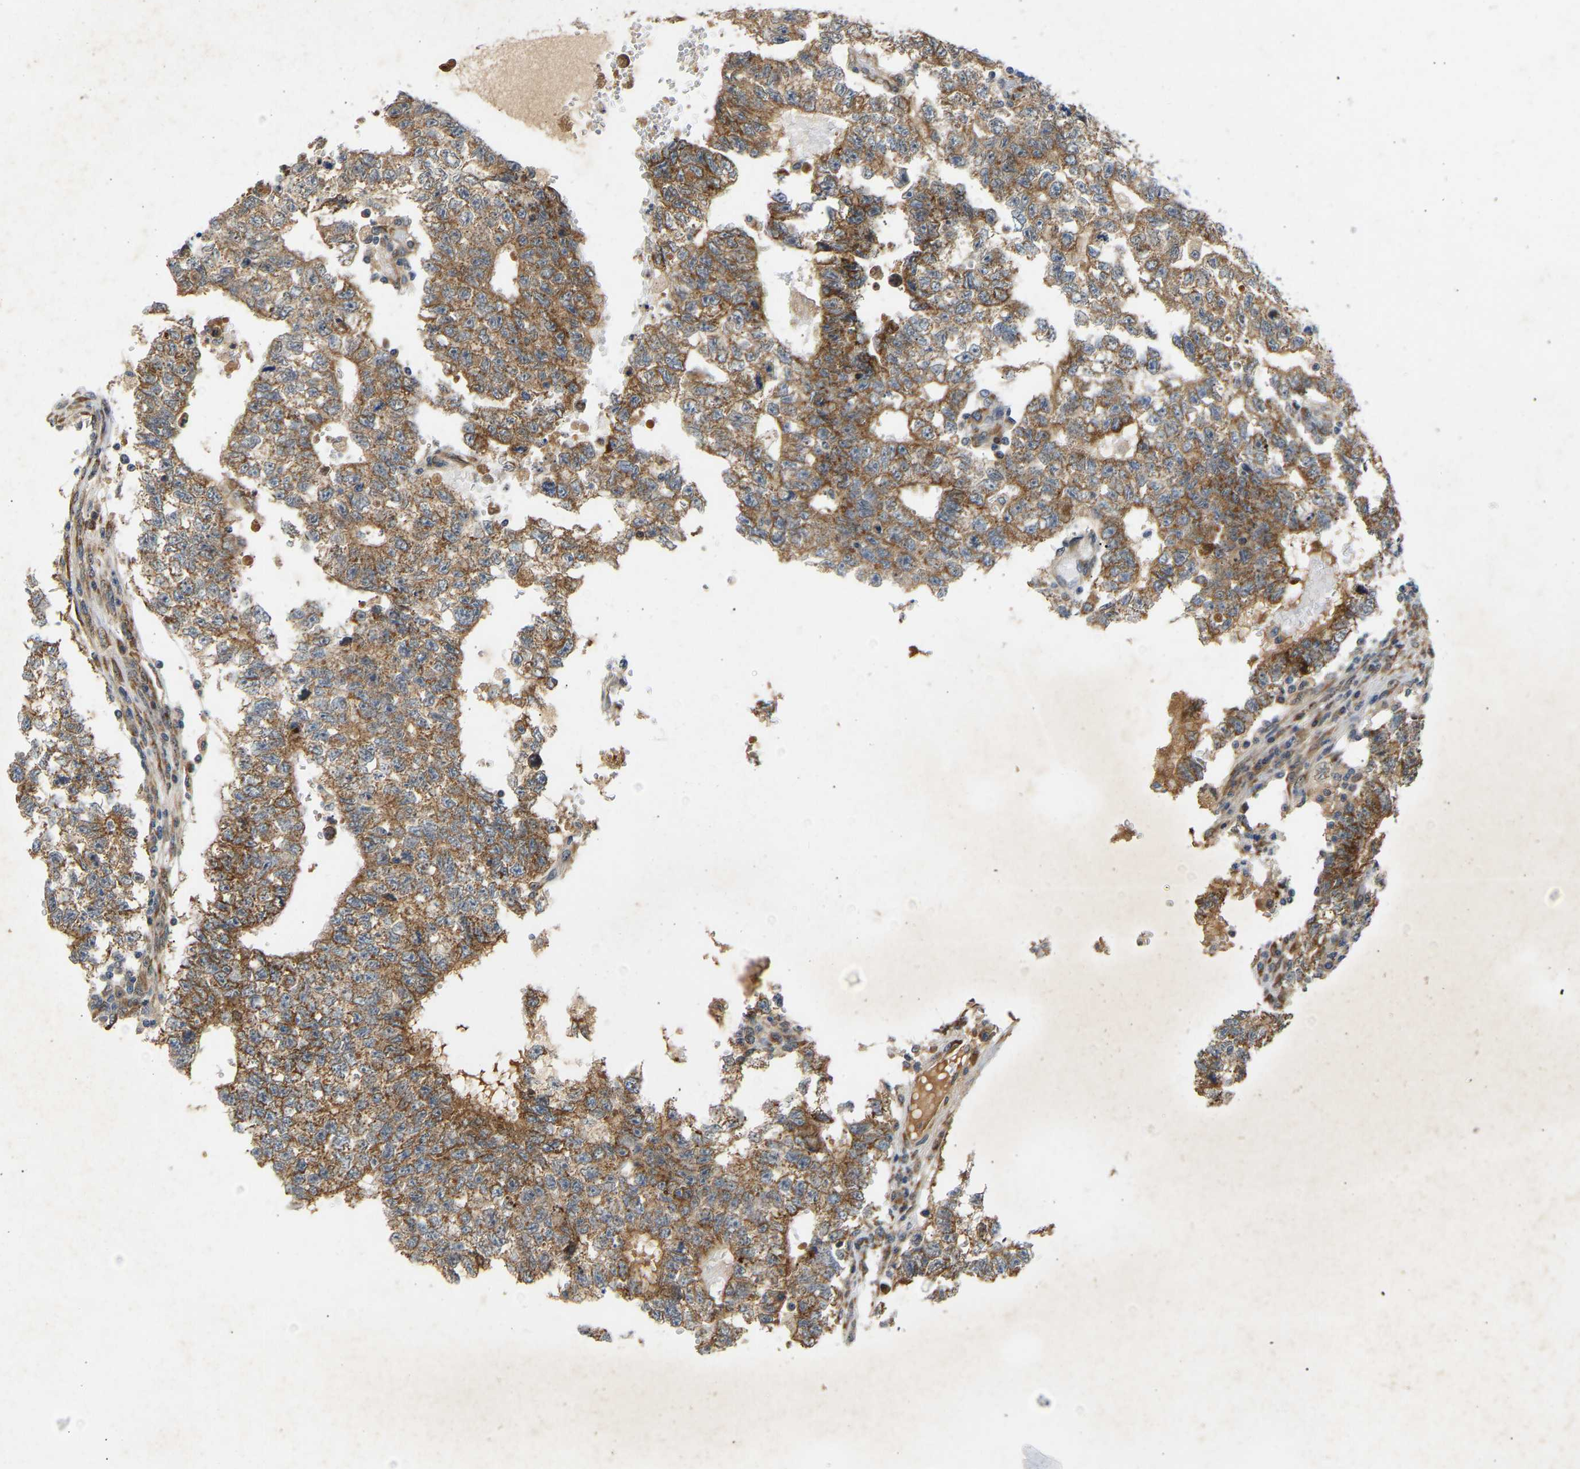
{"staining": {"intensity": "moderate", "quantity": ">75%", "location": "cytoplasmic/membranous"}, "tissue": "testis cancer", "cell_type": "Tumor cells", "image_type": "cancer", "snomed": [{"axis": "morphology", "description": "Seminoma, NOS"}, {"axis": "morphology", "description": "Carcinoma, Embryonal, NOS"}, {"axis": "topography", "description": "Testis"}], "caption": "Testis embryonal carcinoma tissue reveals moderate cytoplasmic/membranous staining in approximately >75% of tumor cells", "gene": "PTCD1", "patient": {"sex": "male", "age": 38}}